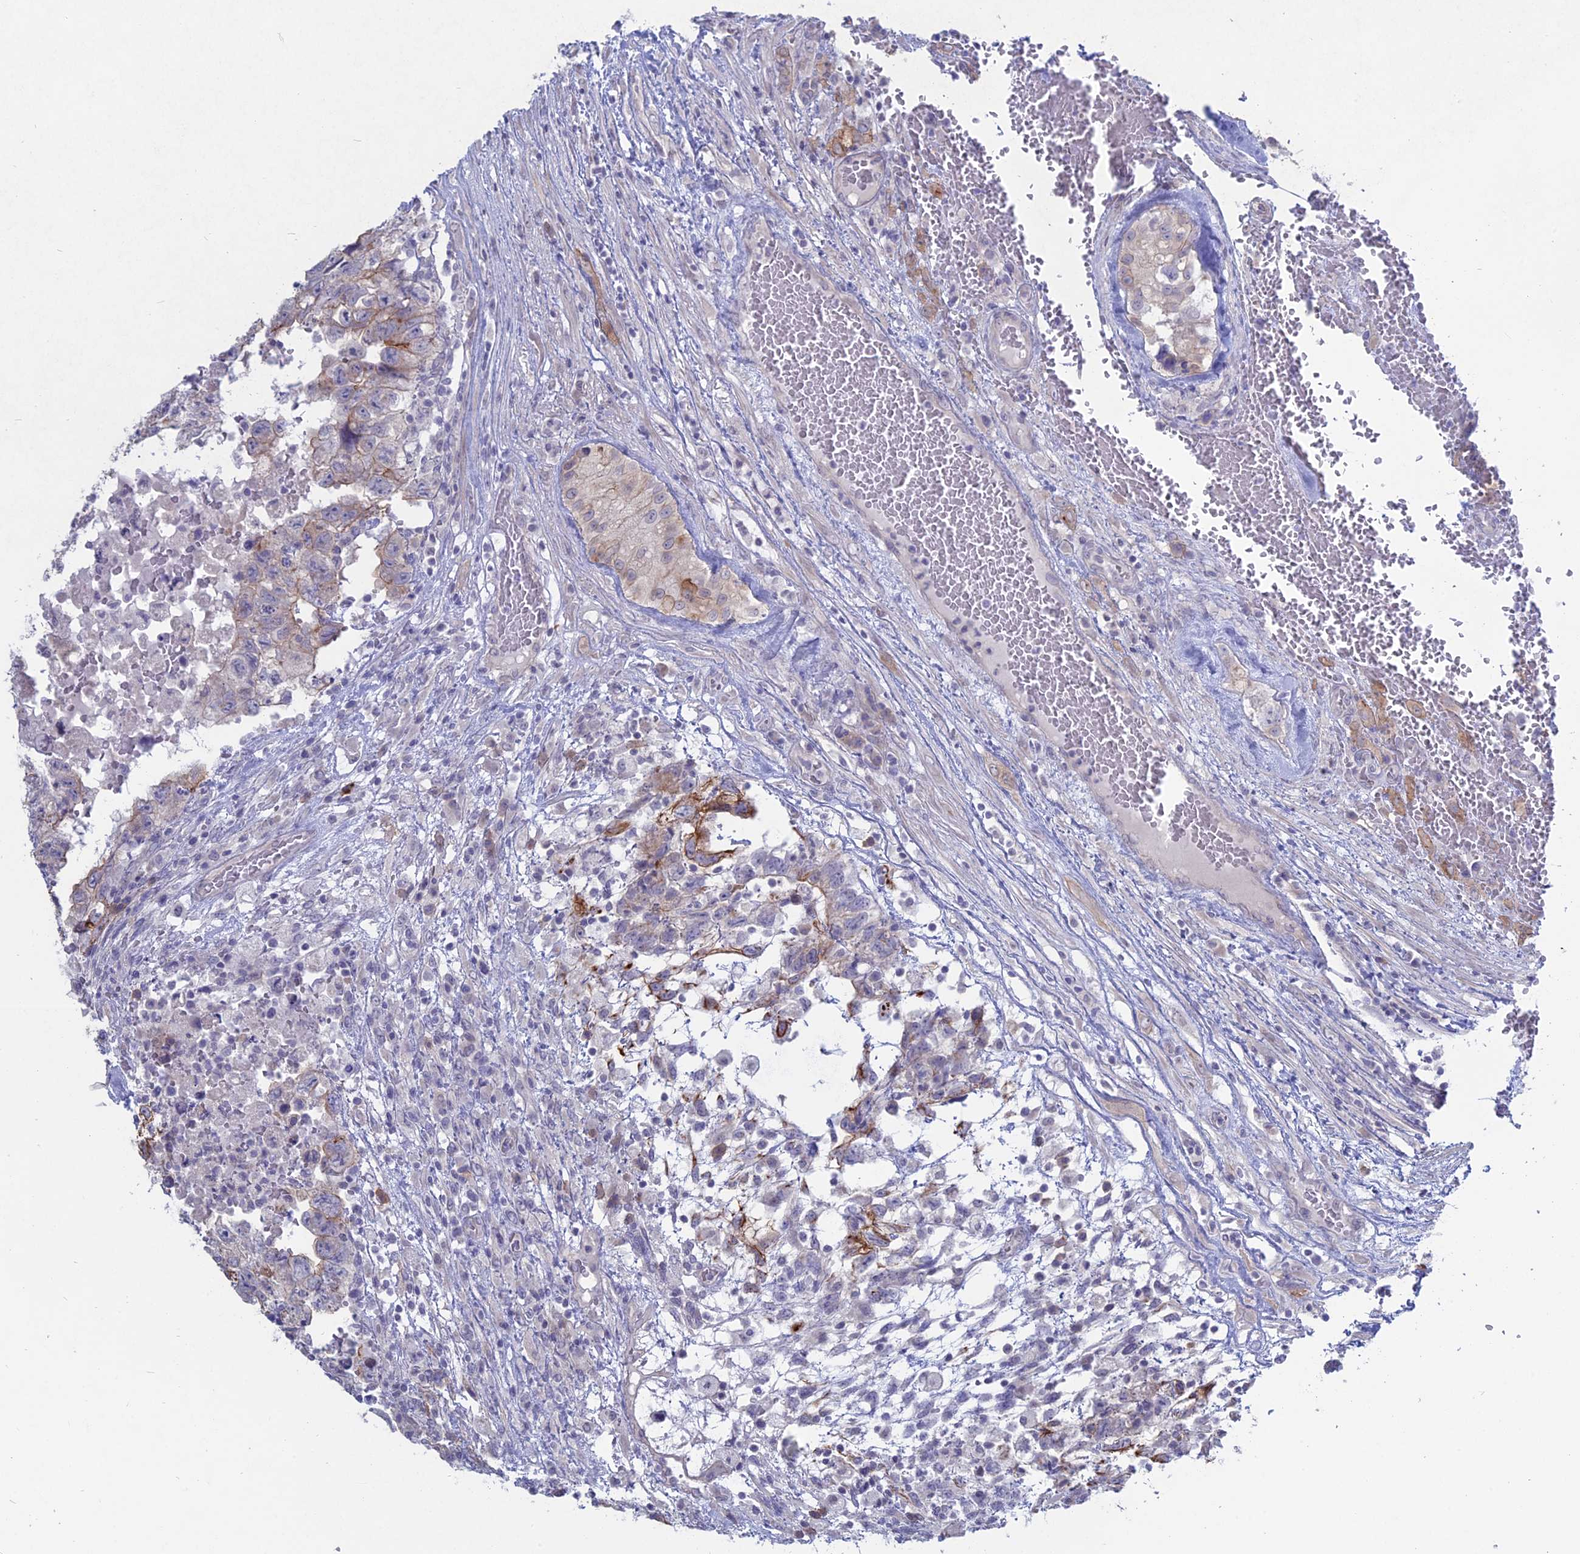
{"staining": {"intensity": "moderate", "quantity": "<25%", "location": "cytoplasmic/membranous"}, "tissue": "testis cancer", "cell_type": "Tumor cells", "image_type": "cancer", "snomed": [{"axis": "morphology", "description": "Carcinoma, Embryonal, NOS"}, {"axis": "topography", "description": "Testis"}], "caption": "This image demonstrates testis embryonal carcinoma stained with immunohistochemistry (IHC) to label a protein in brown. The cytoplasmic/membranous of tumor cells show moderate positivity for the protein. Nuclei are counter-stained blue.", "gene": "MYO5B", "patient": {"sex": "male", "age": 36}}